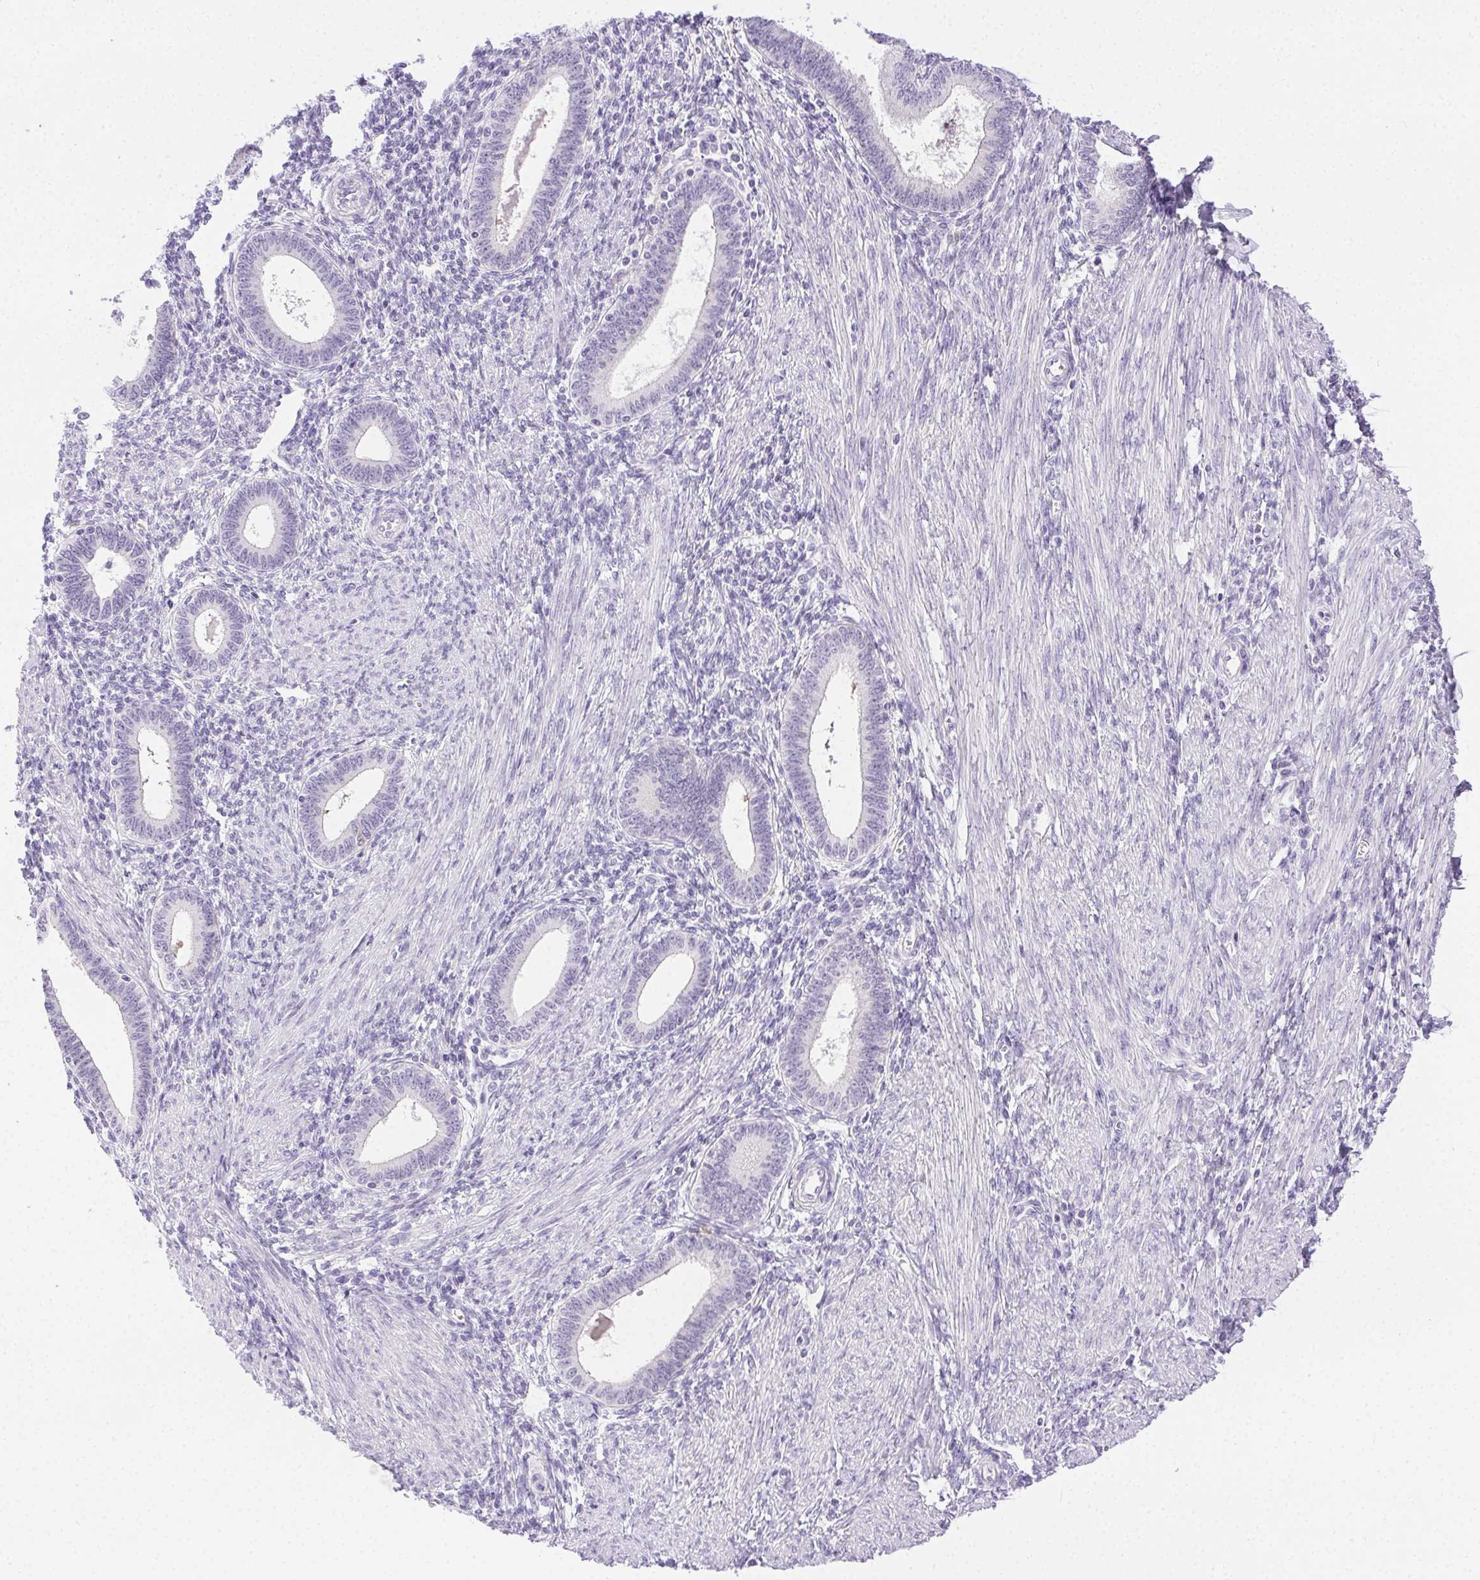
{"staining": {"intensity": "negative", "quantity": "none", "location": "none"}, "tissue": "endometrium", "cell_type": "Cells in endometrial stroma", "image_type": "normal", "snomed": [{"axis": "morphology", "description": "Normal tissue, NOS"}, {"axis": "topography", "description": "Endometrium"}], "caption": "Protein analysis of benign endometrium demonstrates no significant positivity in cells in endometrial stroma. The staining was performed using DAB to visualize the protein expression in brown, while the nuclei were stained in blue with hematoxylin (Magnification: 20x).", "gene": "C20orf85", "patient": {"sex": "female", "age": 42}}